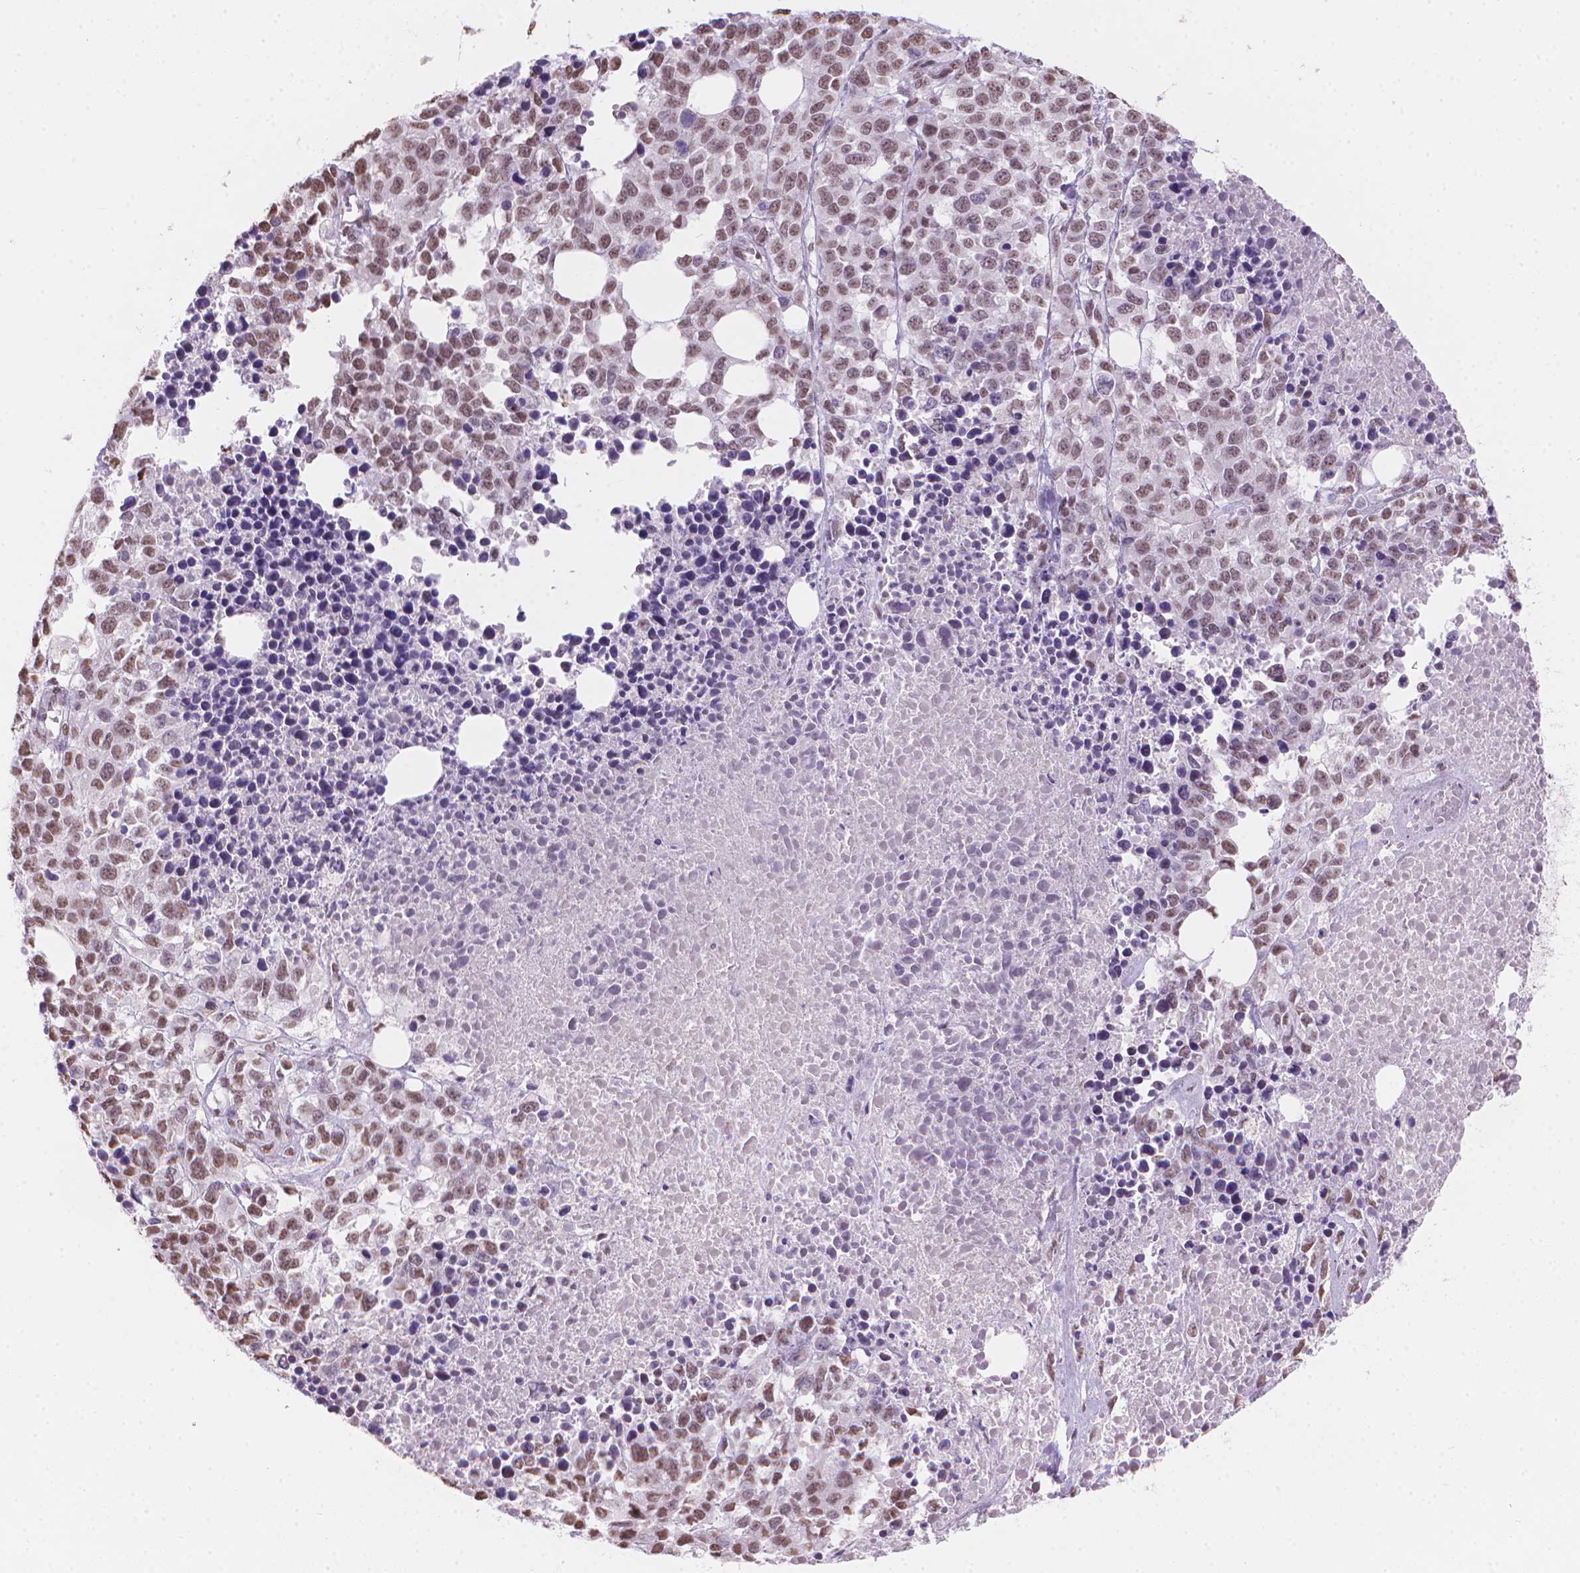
{"staining": {"intensity": "moderate", "quantity": ">75%", "location": "nuclear"}, "tissue": "melanoma", "cell_type": "Tumor cells", "image_type": "cancer", "snomed": [{"axis": "morphology", "description": "Malignant melanoma, Metastatic site"}, {"axis": "topography", "description": "Skin"}], "caption": "Protein expression analysis of malignant melanoma (metastatic site) reveals moderate nuclear positivity in approximately >75% of tumor cells.", "gene": "PIAS2", "patient": {"sex": "male", "age": 84}}